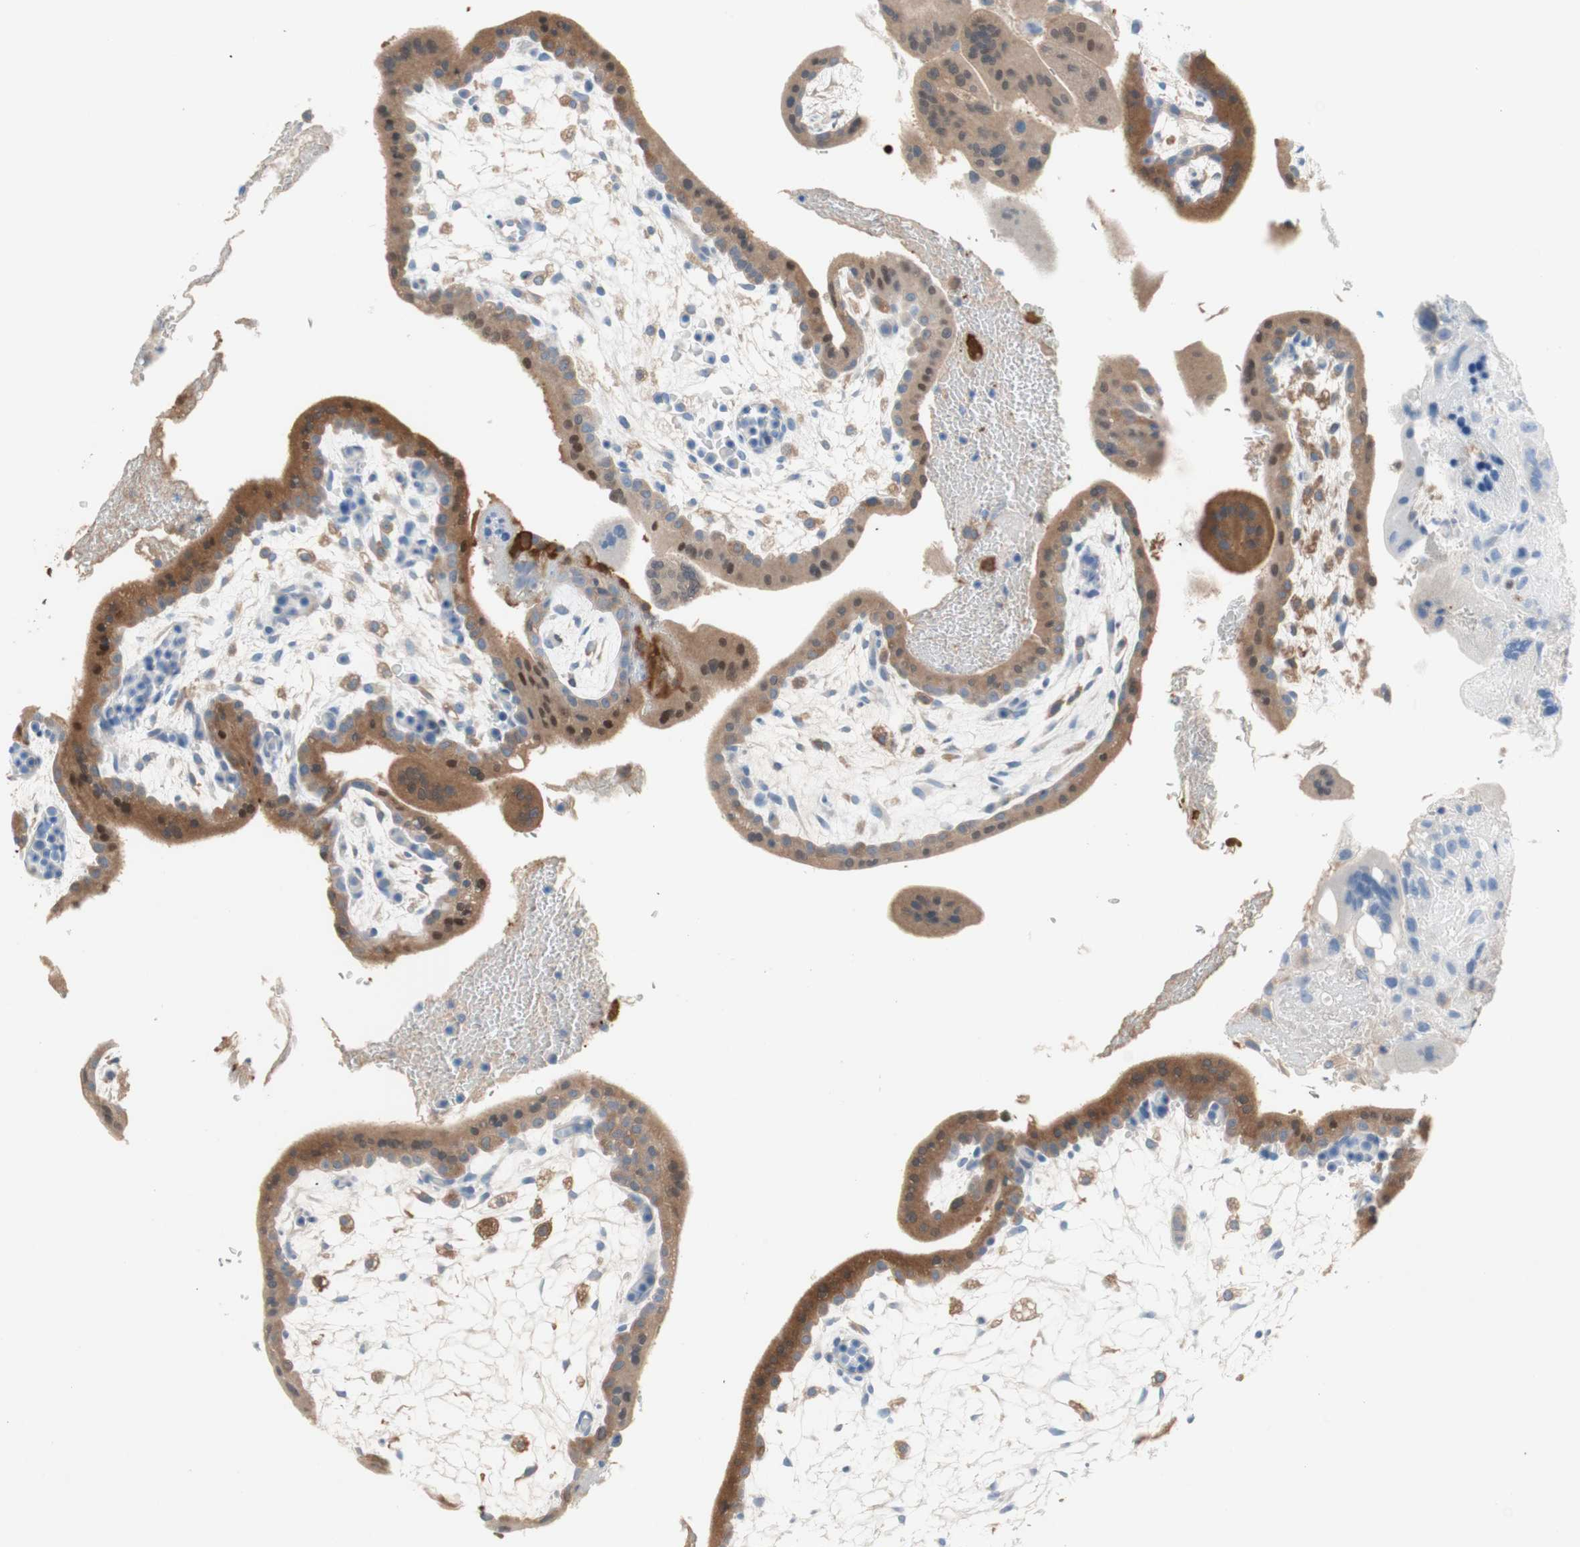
{"staining": {"intensity": "strong", "quantity": ">75%", "location": "cytoplasmic/membranous"}, "tissue": "placenta", "cell_type": "Trophoblastic cells", "image_type": "normal", "snomed": [{"axis": "morphology", "description": "Normal tissue, NOS"}, {"axis": "topography", "description": "Placenta"}], "caption": "Placenta stained with a brown dye reveals strong cytoplasmic/membranous positive expression in about >75% of trophoblastic cells.", "gene": "GLUL", "patient": {"sex": "female", "age": 35}}